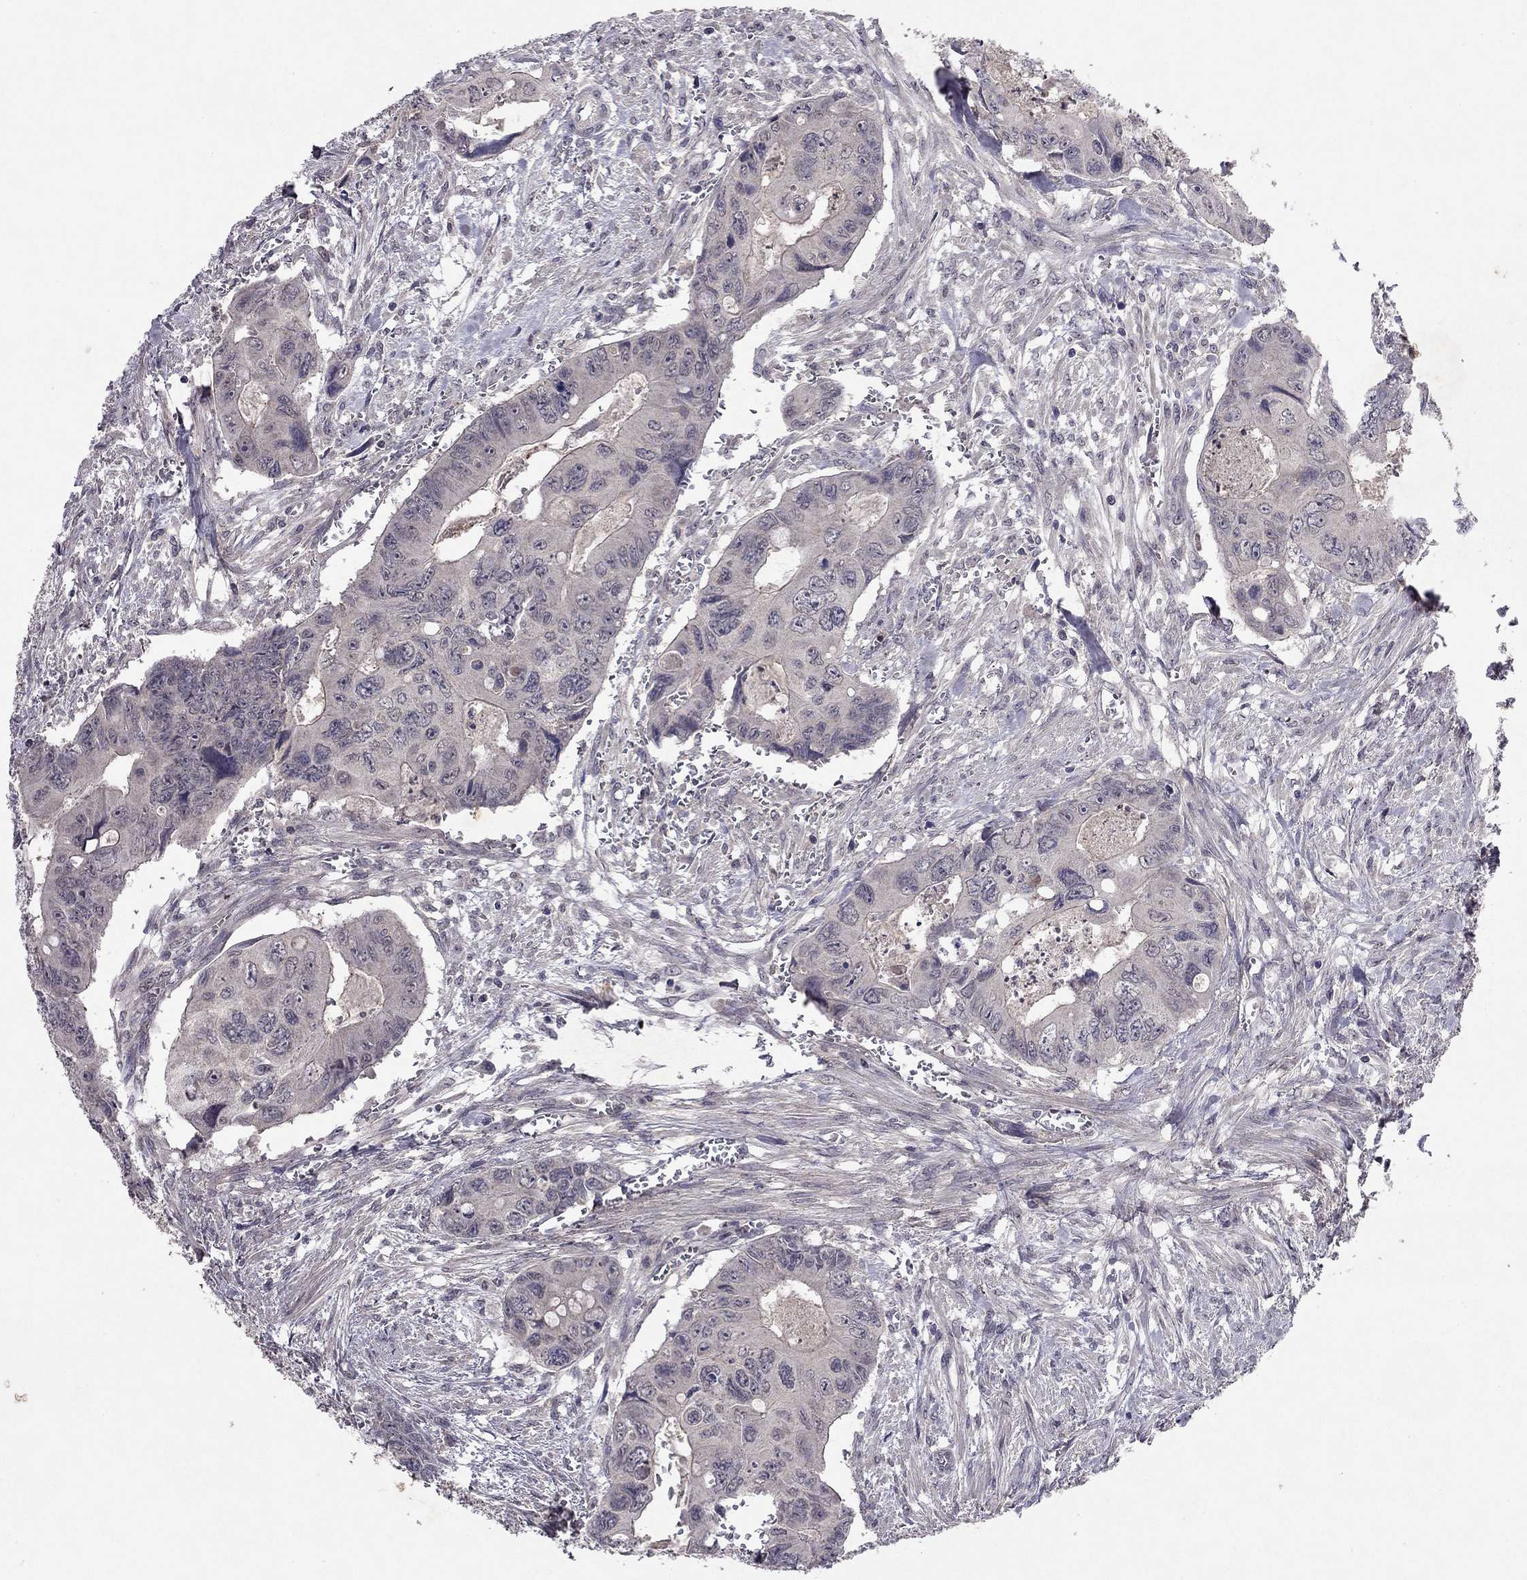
{"staining": {"intensity": "negative", "quantity": "none", "location": "none"}, "tissue": "colorectal cancer", "cell_type": "Tumor cells", "image_type": "cancer", "snomed": [{"axis": "morphology", "description": "Adenocarcinoma, NOS"}, {"axis": "topography", "description": "Rectum"}], "caption": "Tumor cells are negative for protein expression in human colorectal adenocarcinoma.", "gene": "ESR2", "patient": {"sex": "male", "age": 62}}